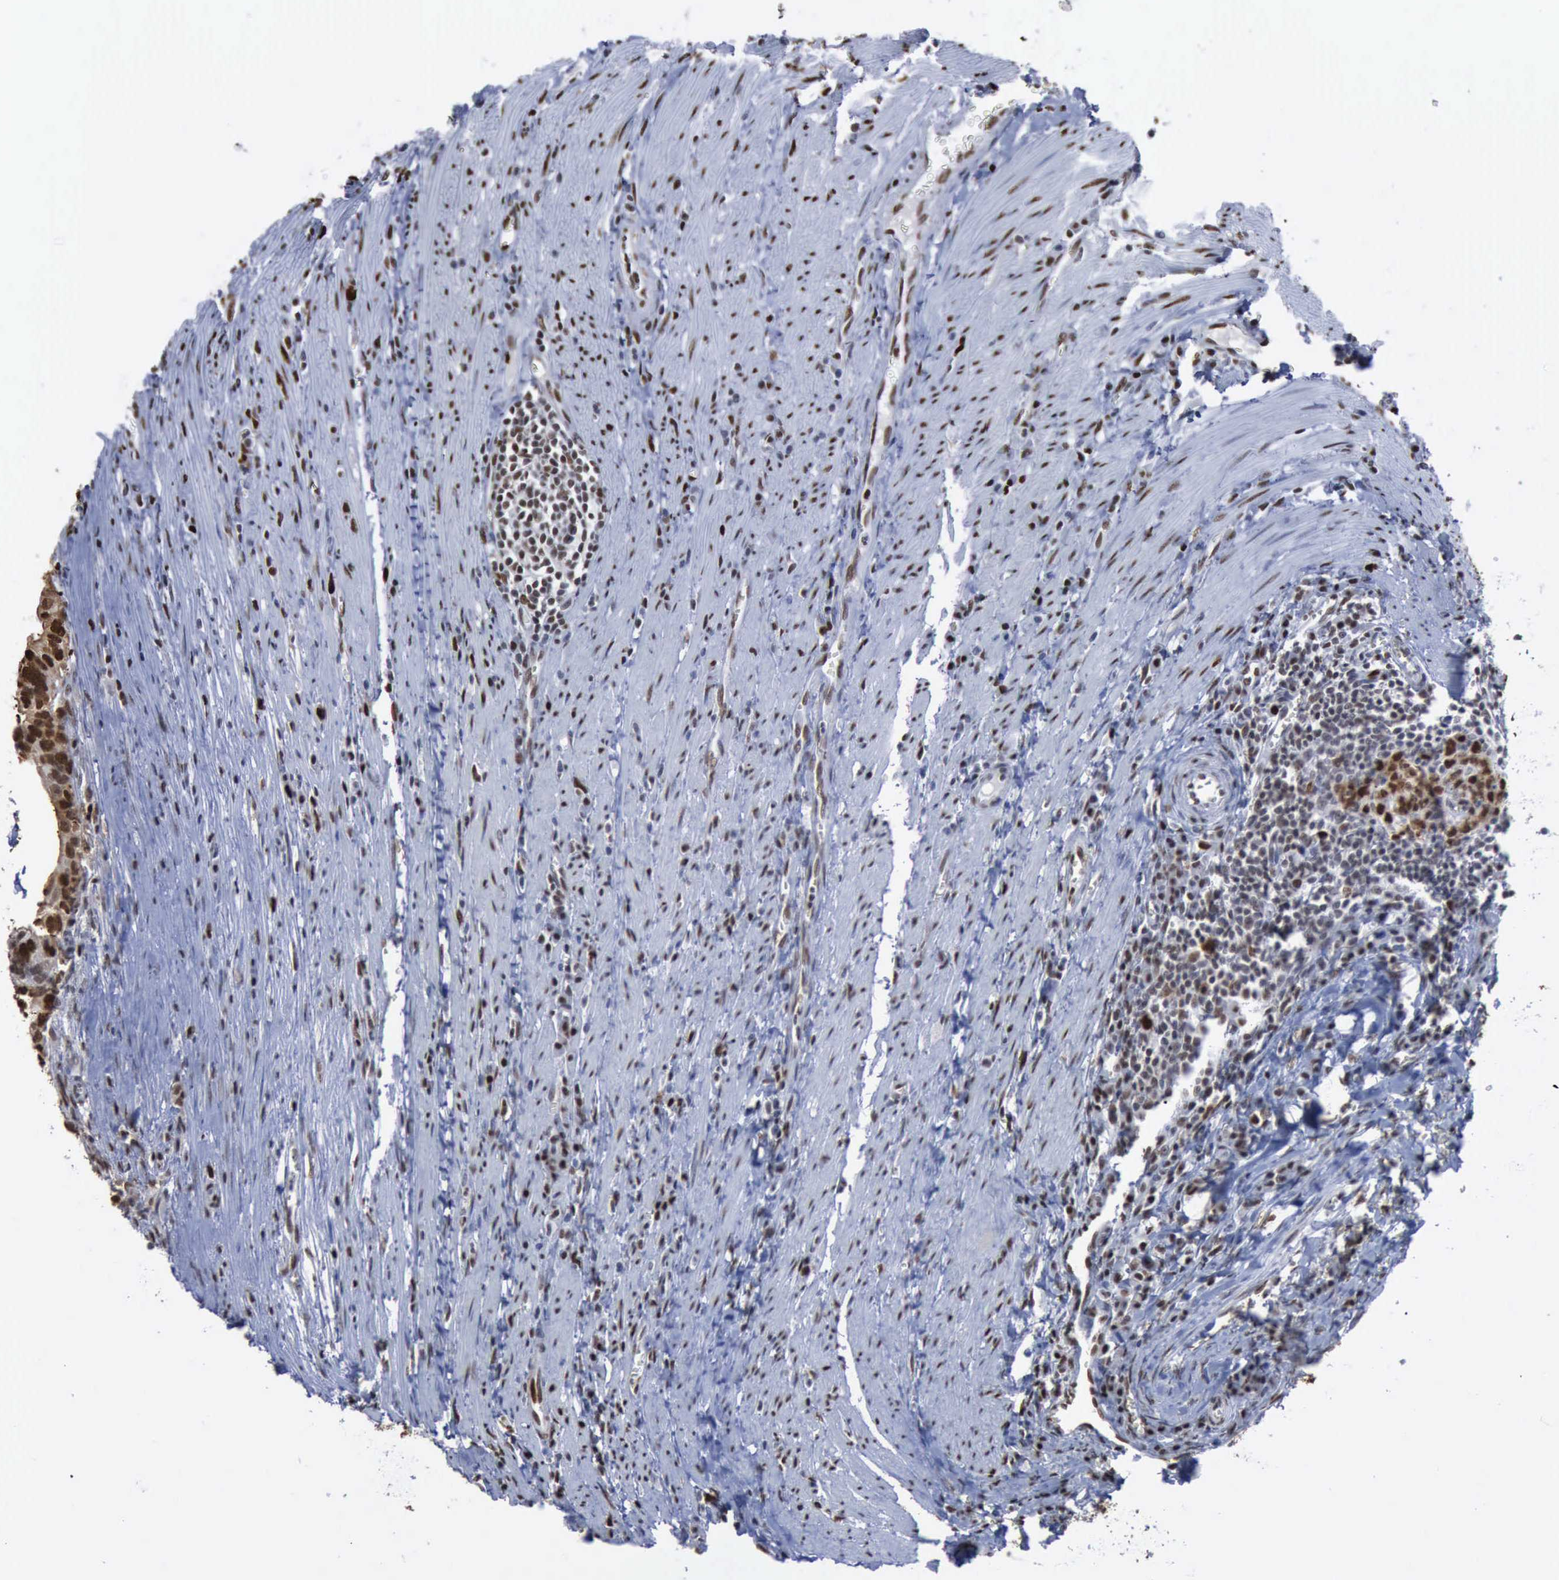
{"staining": {"intensity": "moderate", "quantity": ">75%", "location": "nuclear"}, "tissue": "colorectal cancer", "cell_type": "Tumor cells", "image_type": "cancer", "snomed": [{"axis": "morphology", "description": "Adenocarcinoma, NOS"}, {"axis": "topography", "description": "Colon"}], "caption": "Protein expression analysis of human adenocarcinoma (colorectal) reveals moderate nuclear staining in about >75% of tumor cells.", "gene": "PCNA", "patient": {"sex": "male", "age": 72}}